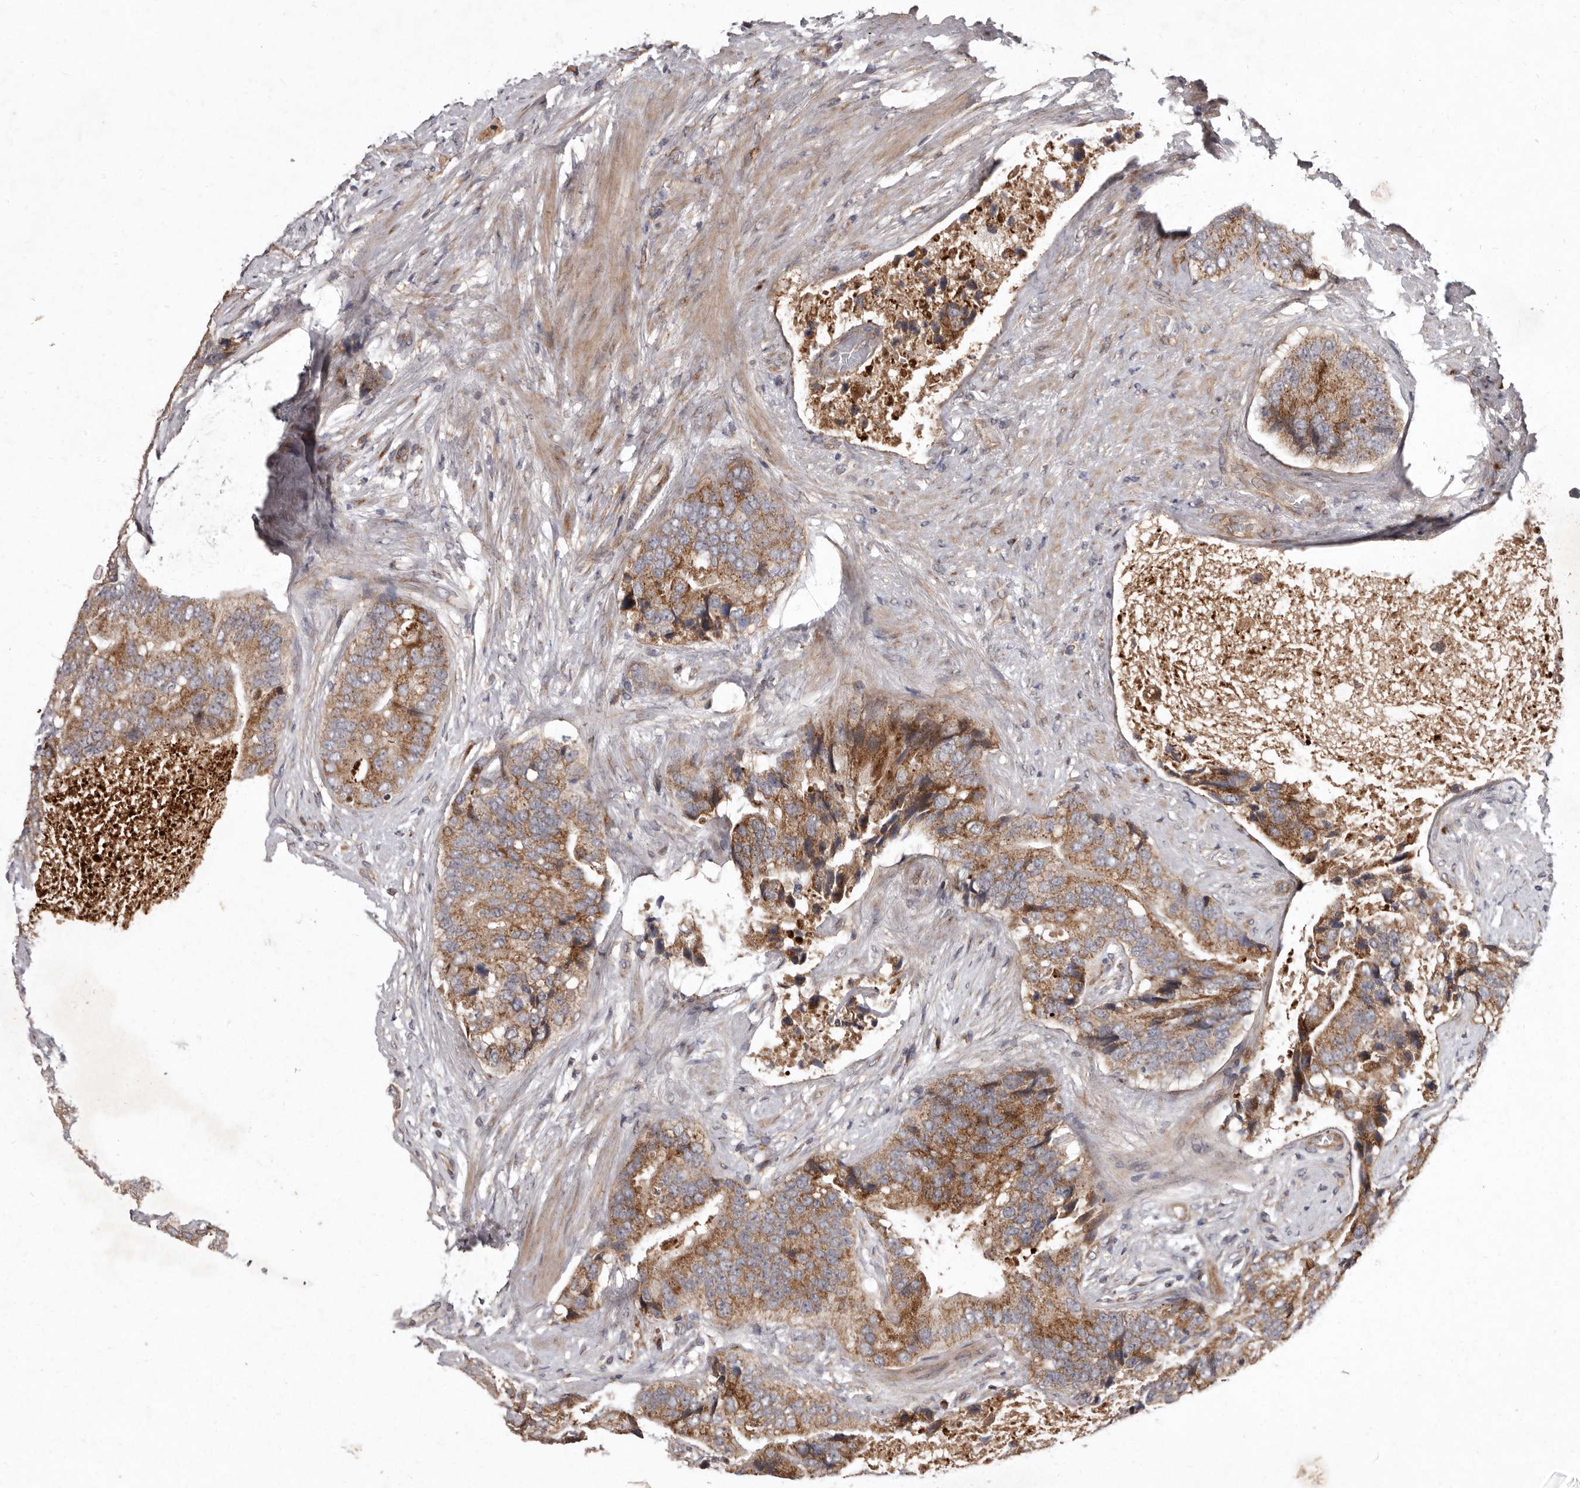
{"staining": {"intensity": "moderate", "quantity": ">75%", "location": "cytoplasmic/membranous"}, "tissue": "prostate cancer", "cell_type": "Tumor cells", "image_type": "cancer", "snomed": [{"axis": "morphology", "description": "Adenocarcinoma, High grade"}, {"axis": "topography", "description": "Prostate"}], "caption": "Prostate cancer tissue displays moderate cytoplasmic/membranous positivity in approximately >75% of tumor cells, visualized by immunohistochemistry. Using DAB (3,3'-diaminobenzidine) (brown) and hematoxylin (blue) stains, captured at high magnification using brightfield microscopy.", "gene": "FLAD1", "patient": {"sex": "male", "age": 70}}